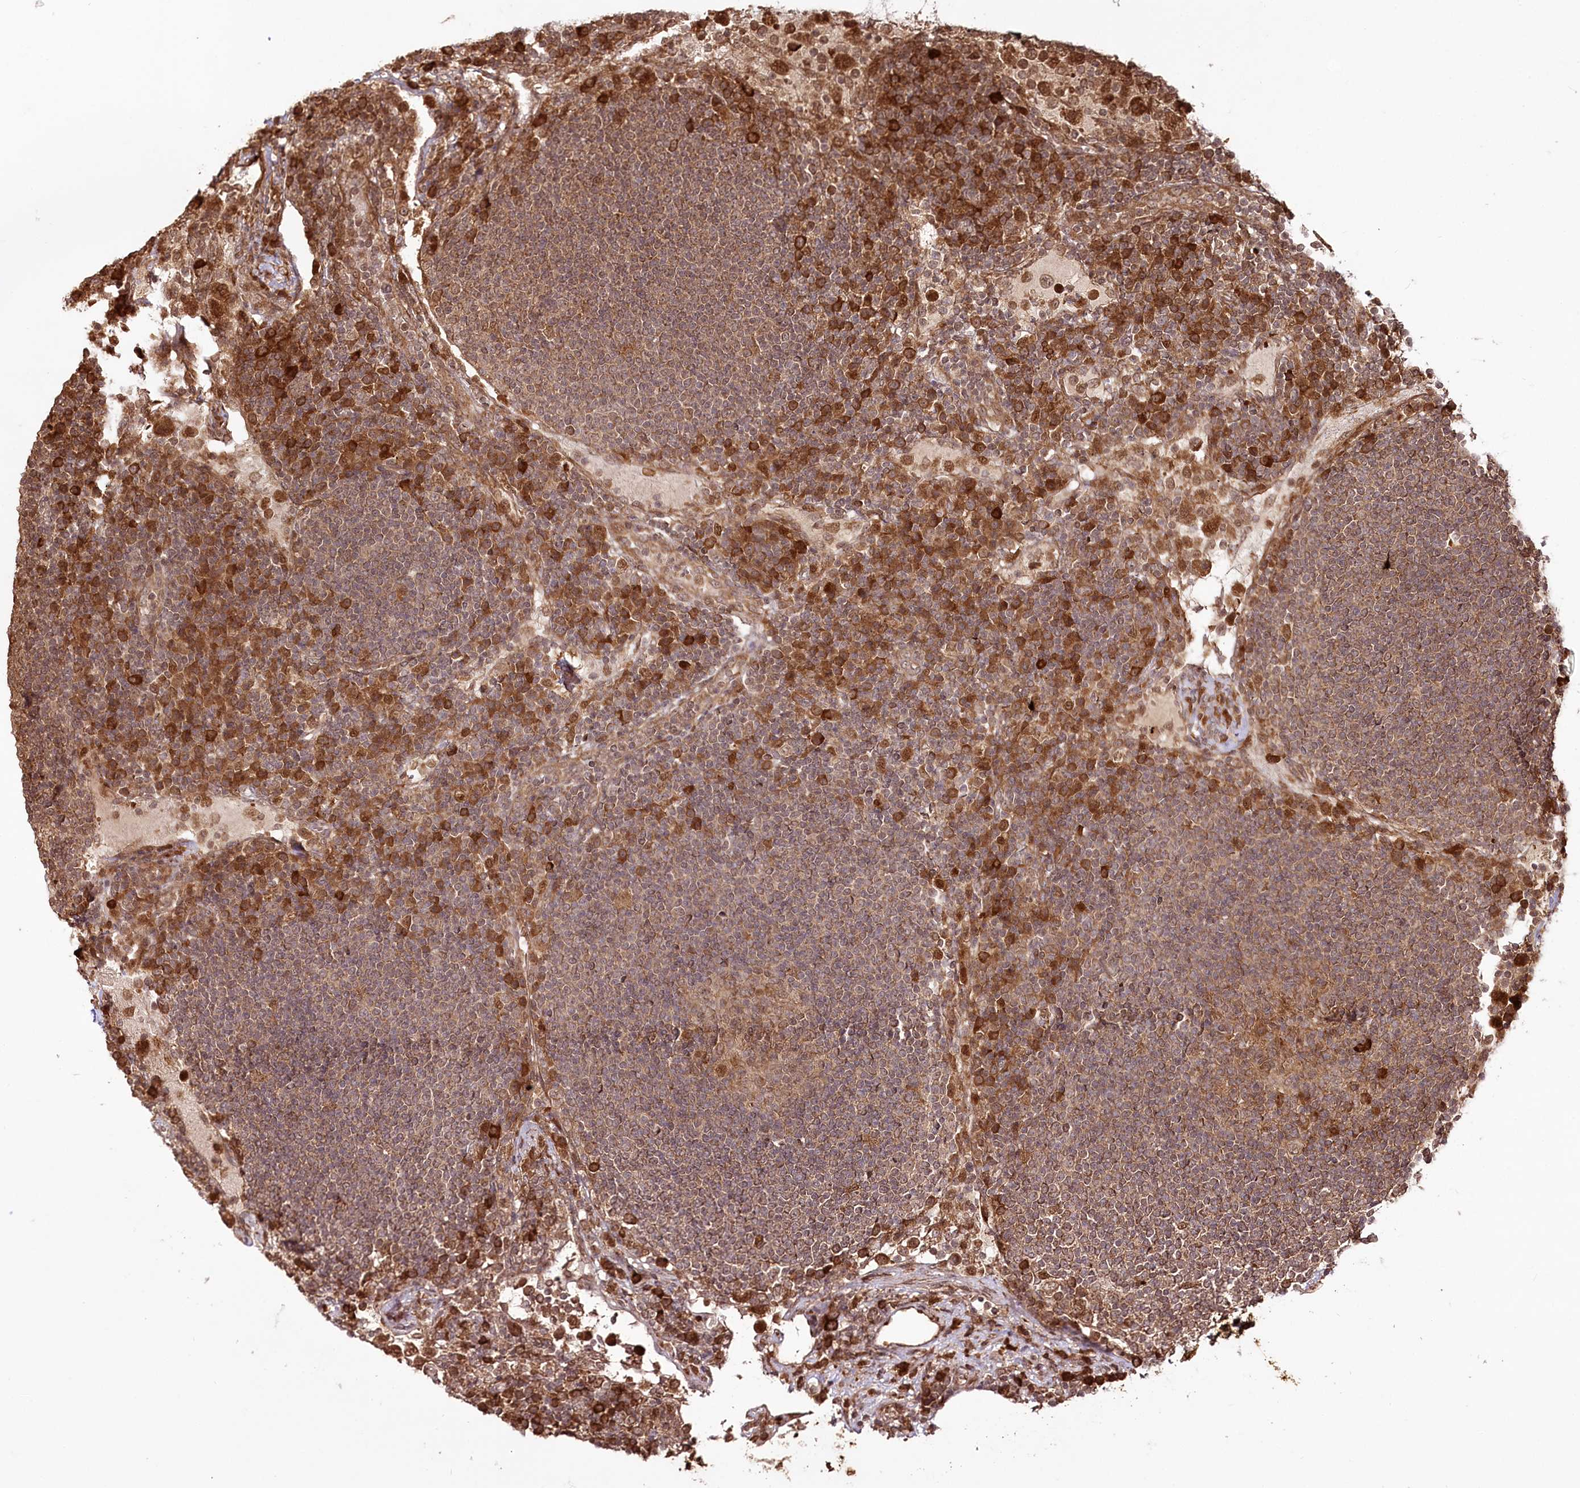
{"staining": {"intensity": "moderate", "quantity": ">75%", "location": "cytoplasmic/membranous,nuclear"}, "tissue": "lymph node", "cell_type": "Germinal center cells", "image_type": "normal", "snomed": [{"axis": "morphology", "description": "Normal tissue, NOS"}, {"axis": "topography", "description": "Lymph node"}], "caption": "DAB (3,3'-diaminobenzidine) immunohistochemical staining of unremarkable human lymph node exhibits moderate cytoplasmic/membranous,nuclear protein staining in about >75% of germinal center cells.", "gene": "ULK2", "patient": {"sex": "female", "age": 53}}